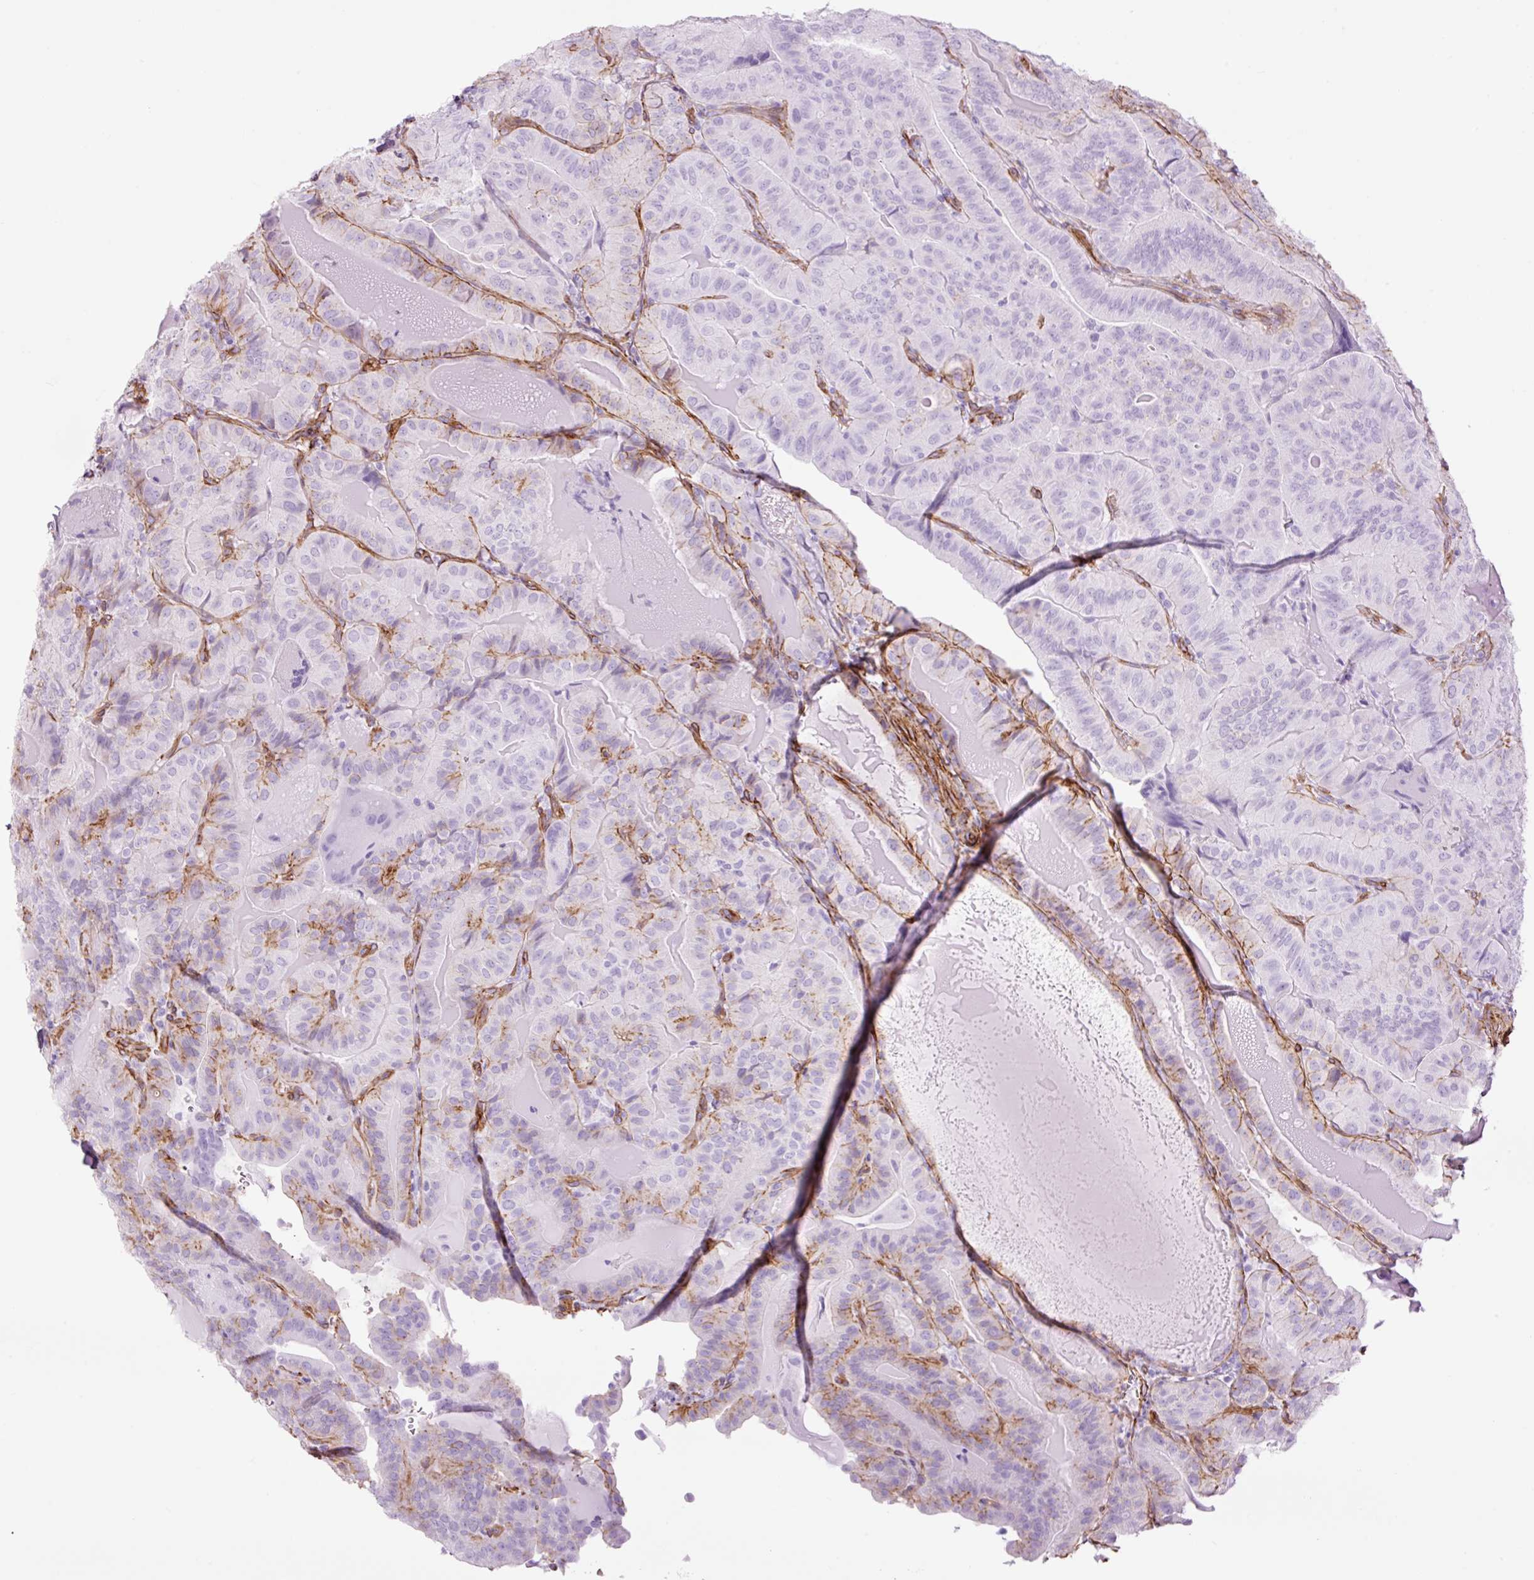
{"staining": {"intensity": "moderate", "quantity": "<25%", "location": "cytoplasmic/membranous"}, "tissue": "thyroid cancer", "cell_type": "Tumor cells", "image_type": "cancer", "snomed": [{"axis": "morphology", "description": "Papillary adenocarcinoma, NOS"}, {"axis": "topography", "description": "Thyroid gland"}], "caption": "Immunohistochemistry micrograph of human thyroid papillary adenocarcinoma stained for a protein (brown), which displays low levels of moderate cytoplasmic/membranous positivity in about <25% of tumor cells.", "gene": "CAV1", "patient": {"sex": "female", "age": 68}}